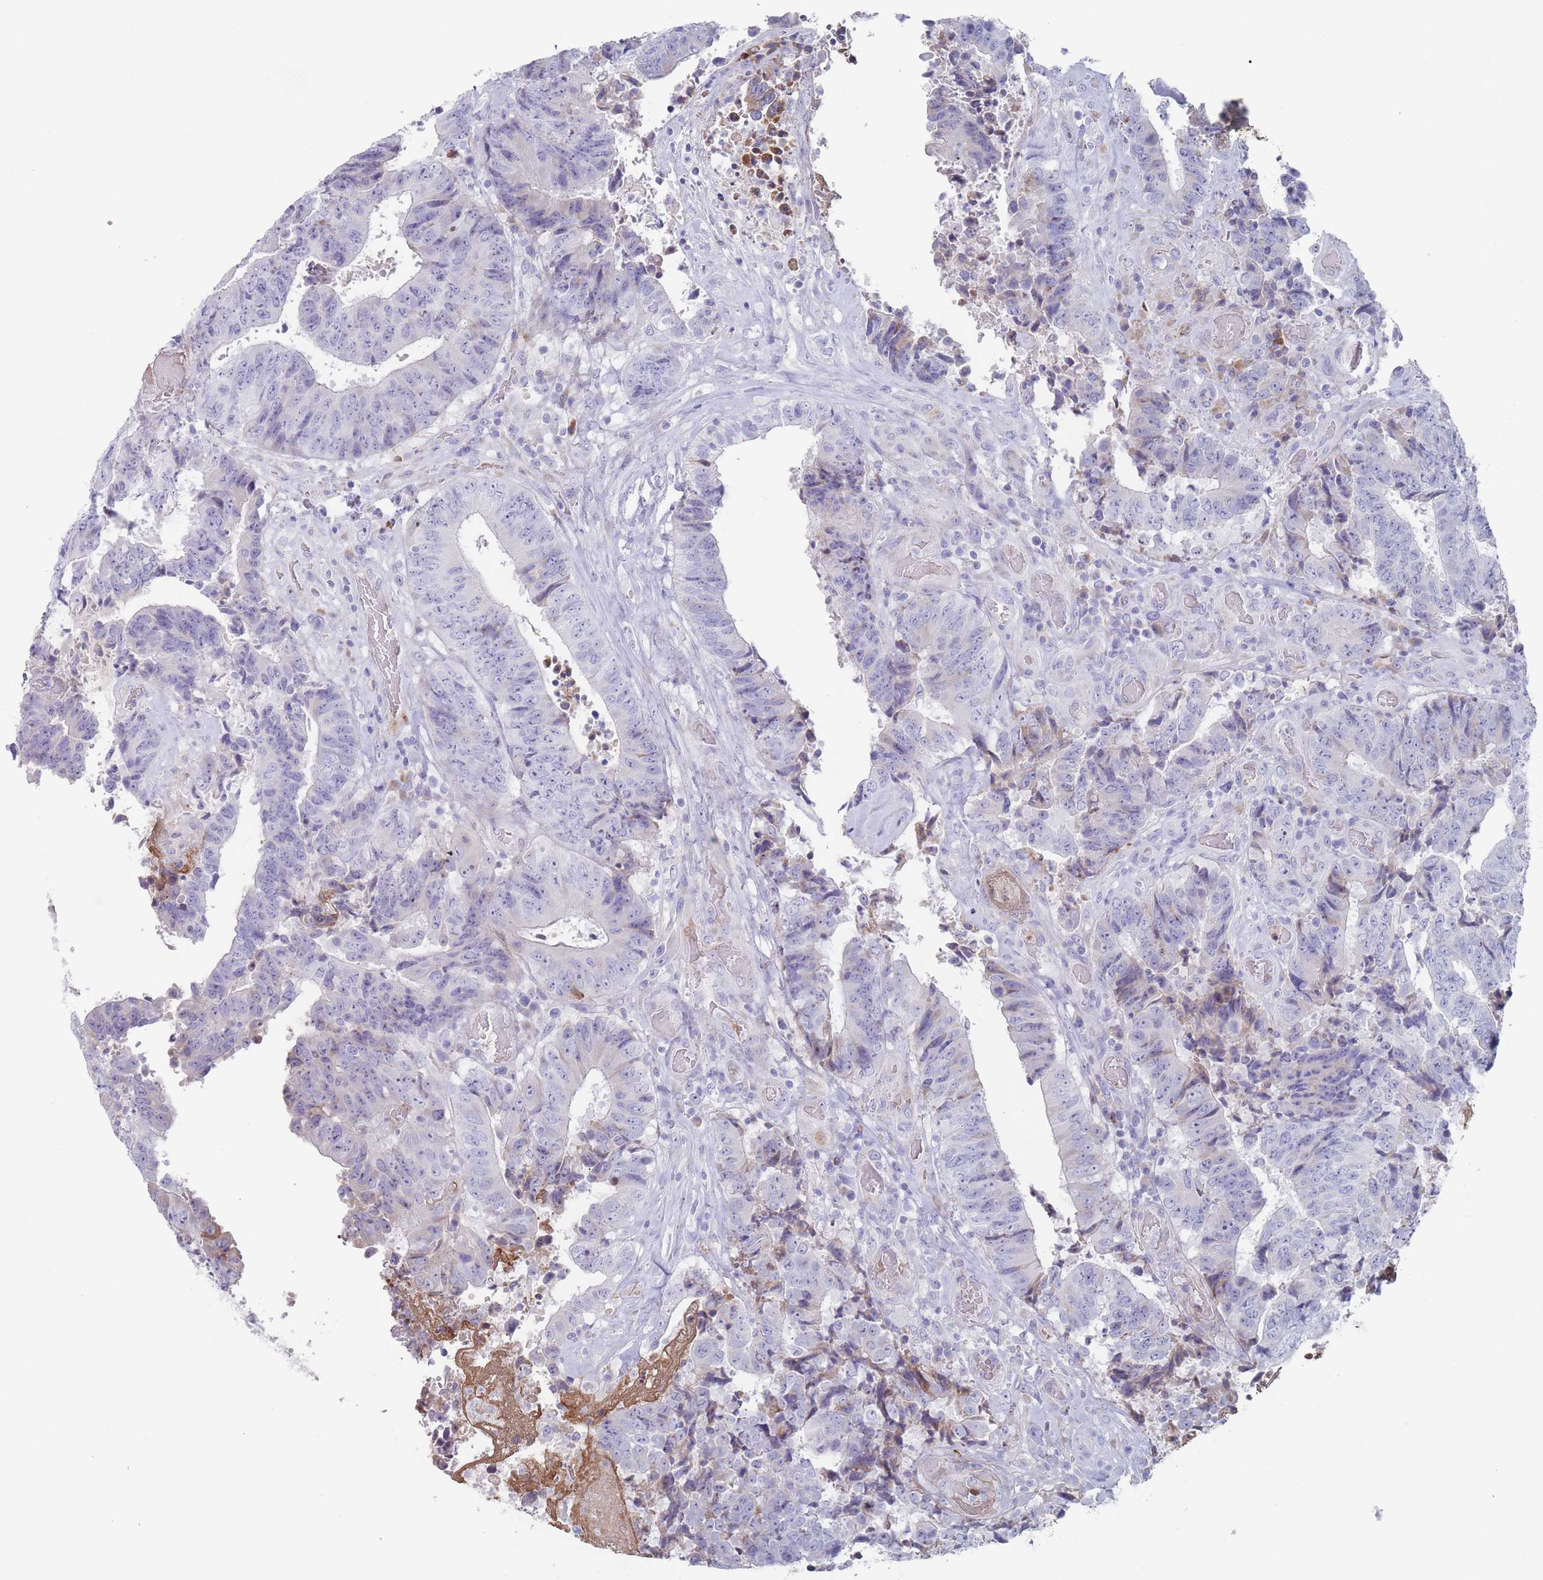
{"staining": {"intensity": "negative", "quantity": "none", "location": "none"}, "tissue": "colorectal cancer", "cell_type": "Tumor cells", "image_type": "cancer", "snomed": [{"axis": "morphology", "description": "Adenocarcinoma, NOS"}, {"axis": "topography", "description": "Rectum"}], "caption": "Protein analysis of colorectal adenocarcinoma exhibits no significant expression in tumor cells.", "gene": "ST8SIA5", "patient": {"sex": "male", "age": 72}}